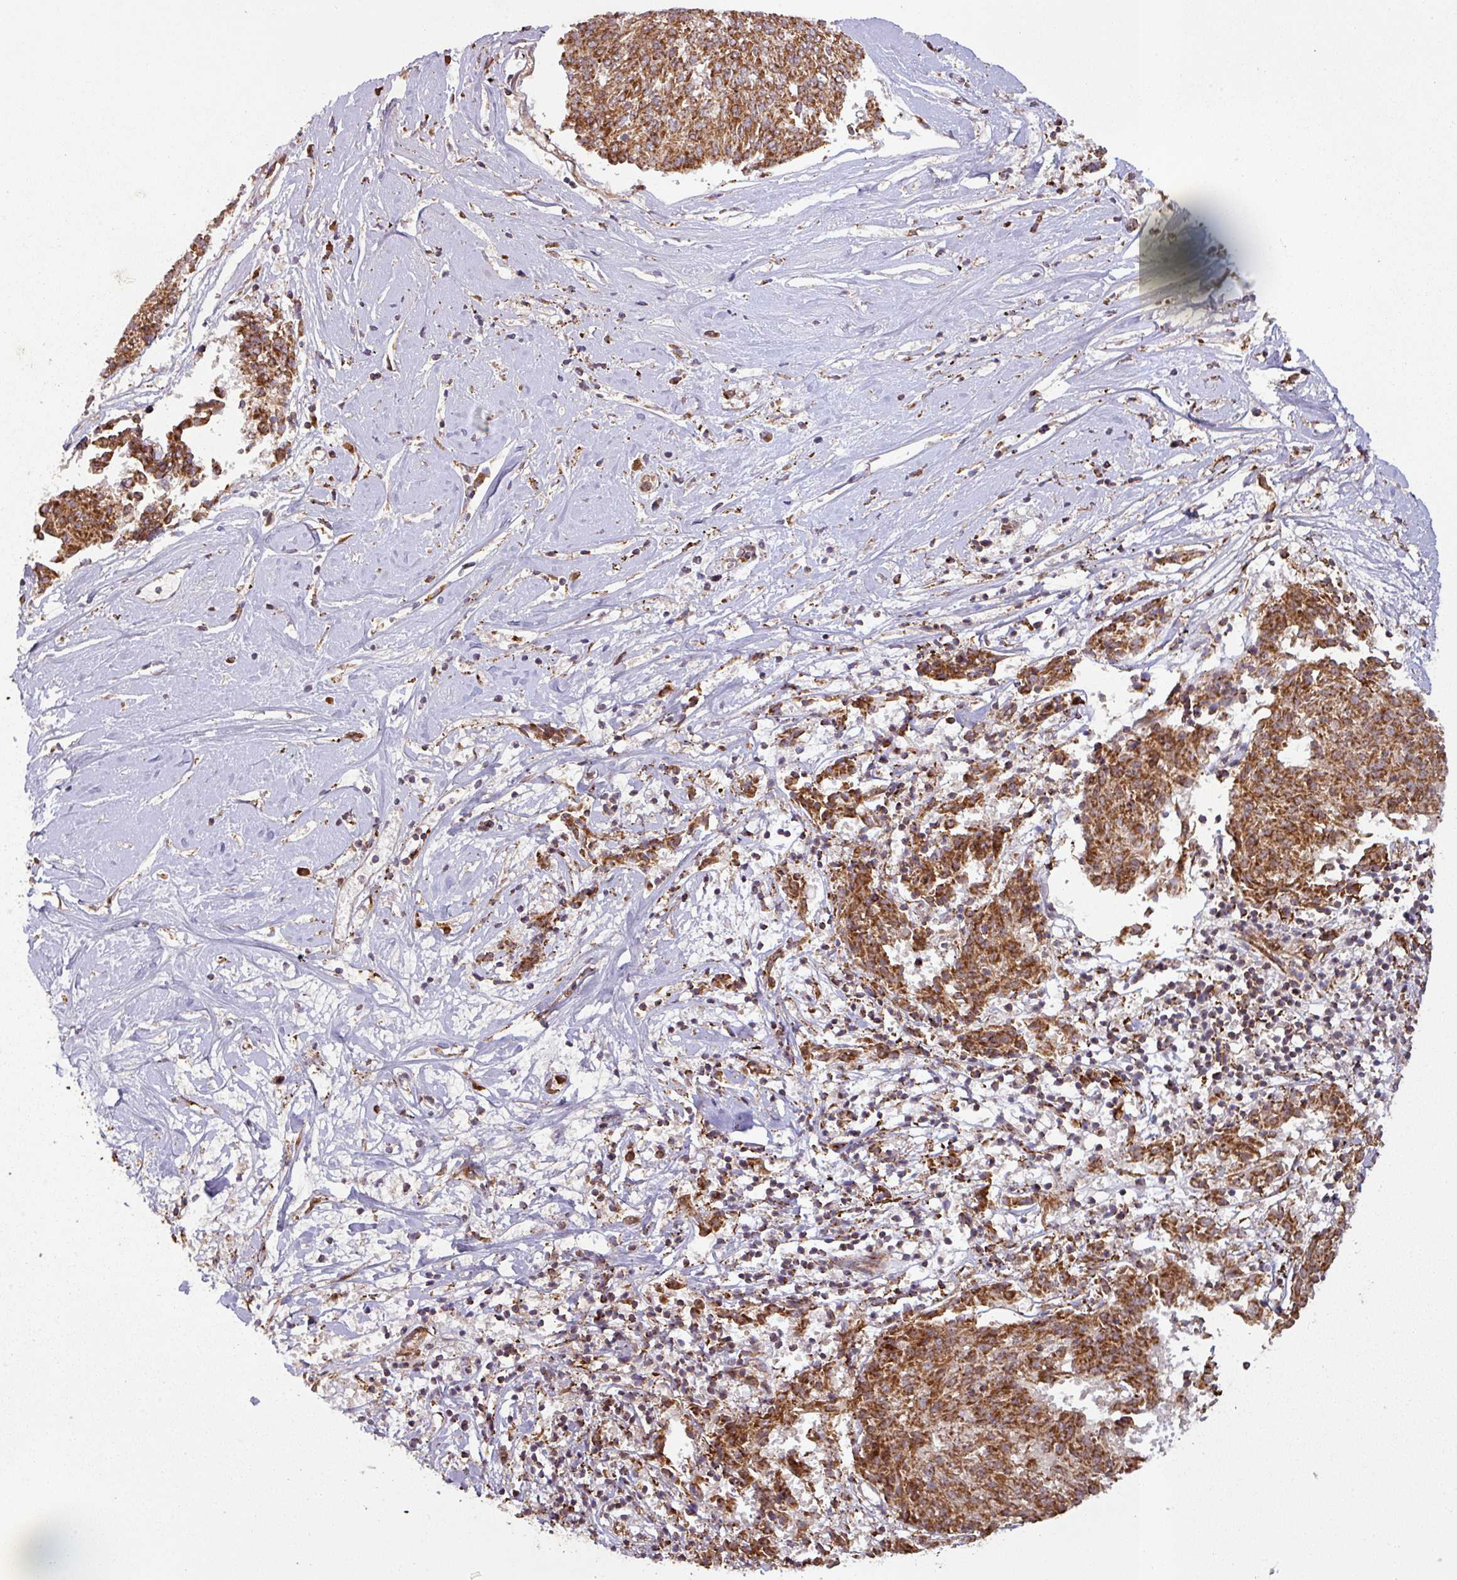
{"staining": {"intensity": "strong", "quantity": ">75%", "location": "cytoplasmic/membranous"}, "tissue": "melanoma", "cell_type": "Tumor cells", "image_type": "cancer", "snomed": [{"axis": "morphology", "description": "Malignant melanoma, NOS"}, {"axis": "topography", "description": "Skin"}], "caption": "This micrograph exhibits immunohistochemistry staining of human malignant melanoma, with high strong cytoplasmic/membranous staining in approximately >75% of tumor cells.", "gene": "GPD2", "patient": {"sex": "female", "age": 72}}